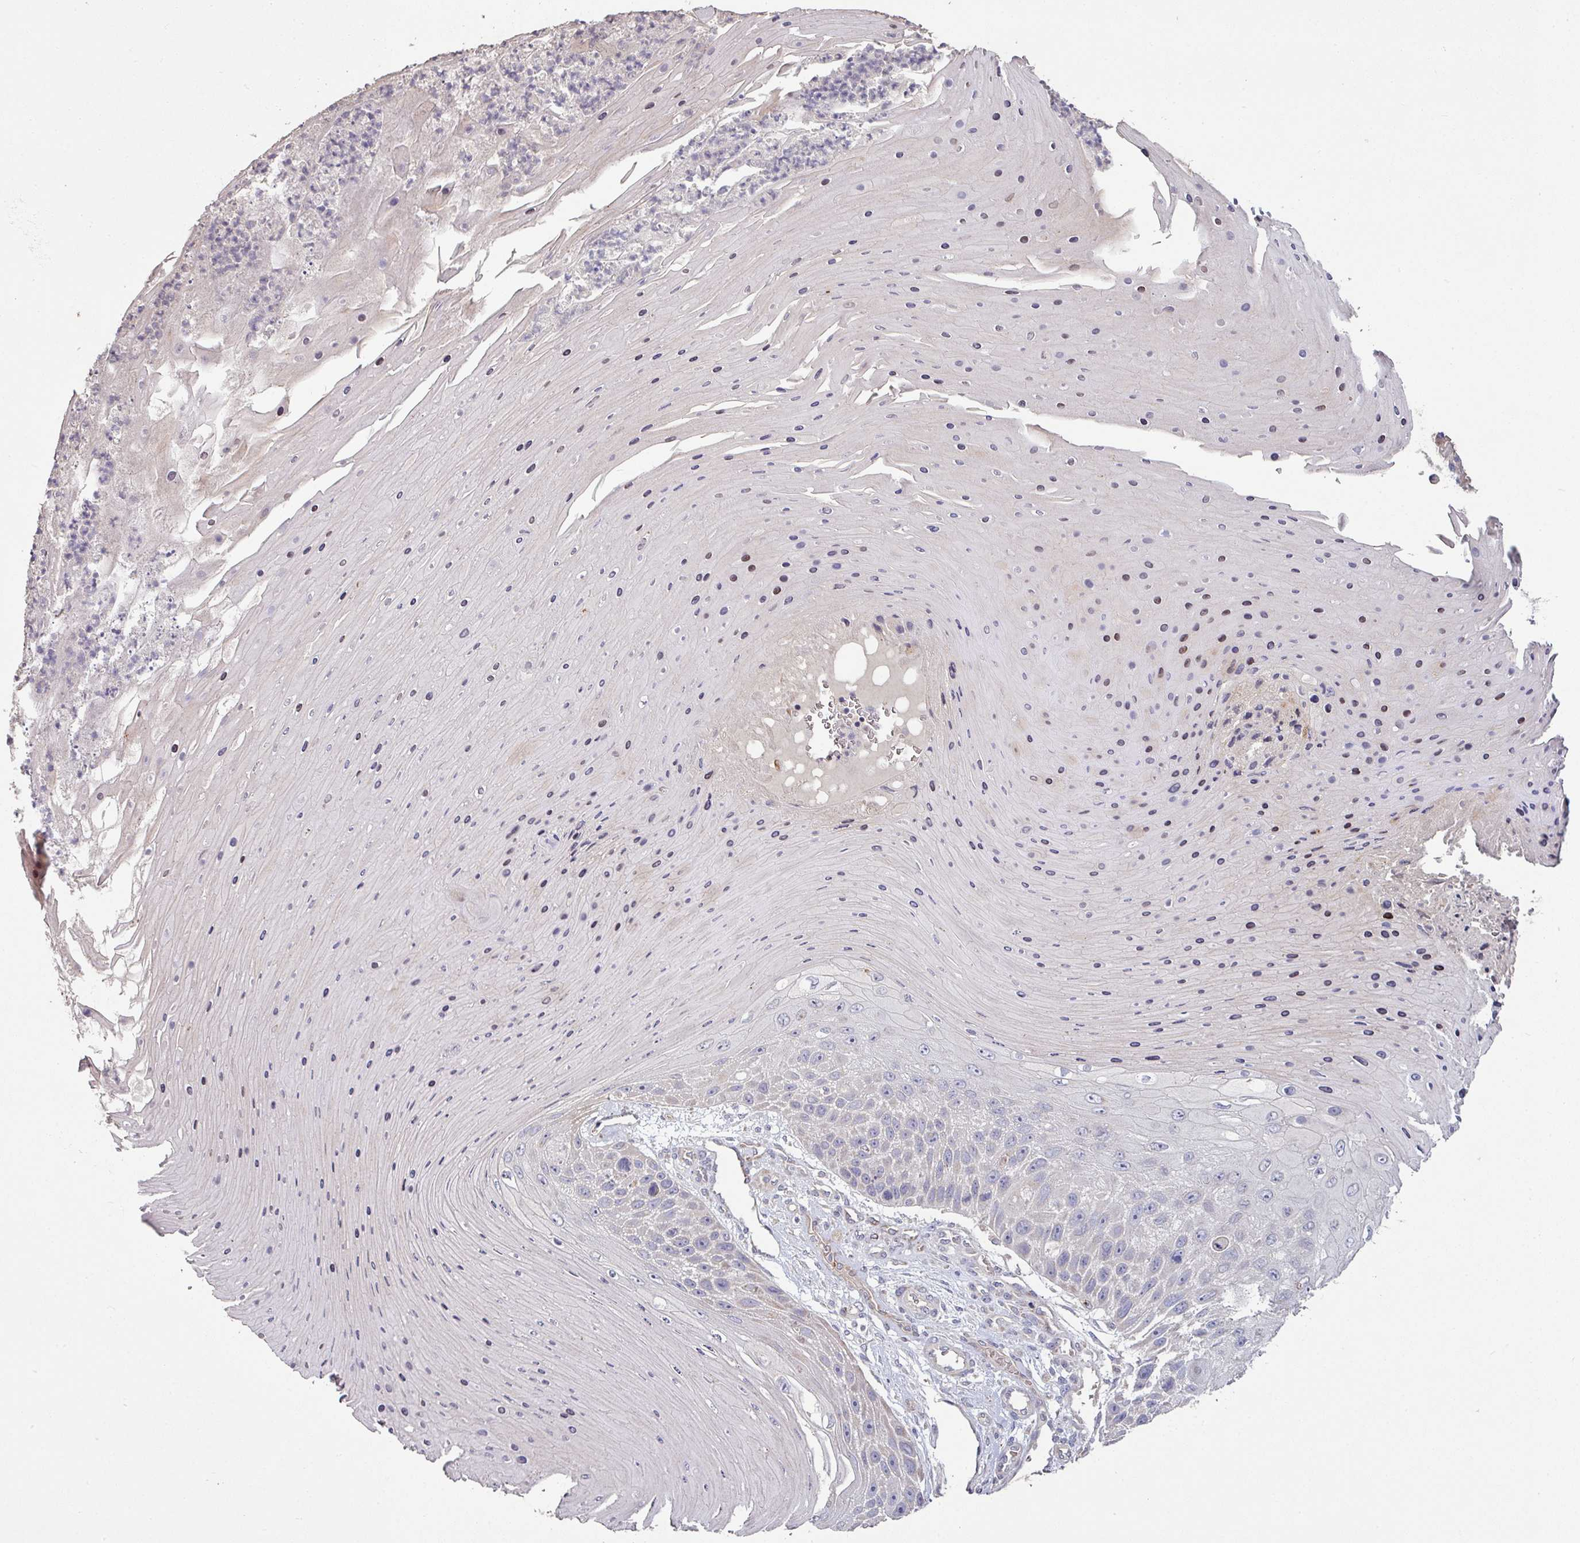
{"staining": {"intensity": "negative", "quantity": "none", "location": "none"}, "tissue": "skin cancer", "cell_type": "Tumor cells", "image_type": "cancer", "snomed": [{"axis": "morphology", "description": "Squamous cell carcinoma, NOS"}, {"axis": "topography", "description": "Skin"}], "caption": "An IHC photomicrograph of skin cancer is shown. There is no staining in tumor cells of skin cancer. The staining is performed using DAB brown chromogen with nuclei counter-stained in using hematoxylin.", "gene": "RPL23A", "patient": {"sex": "female", "age": 88}}